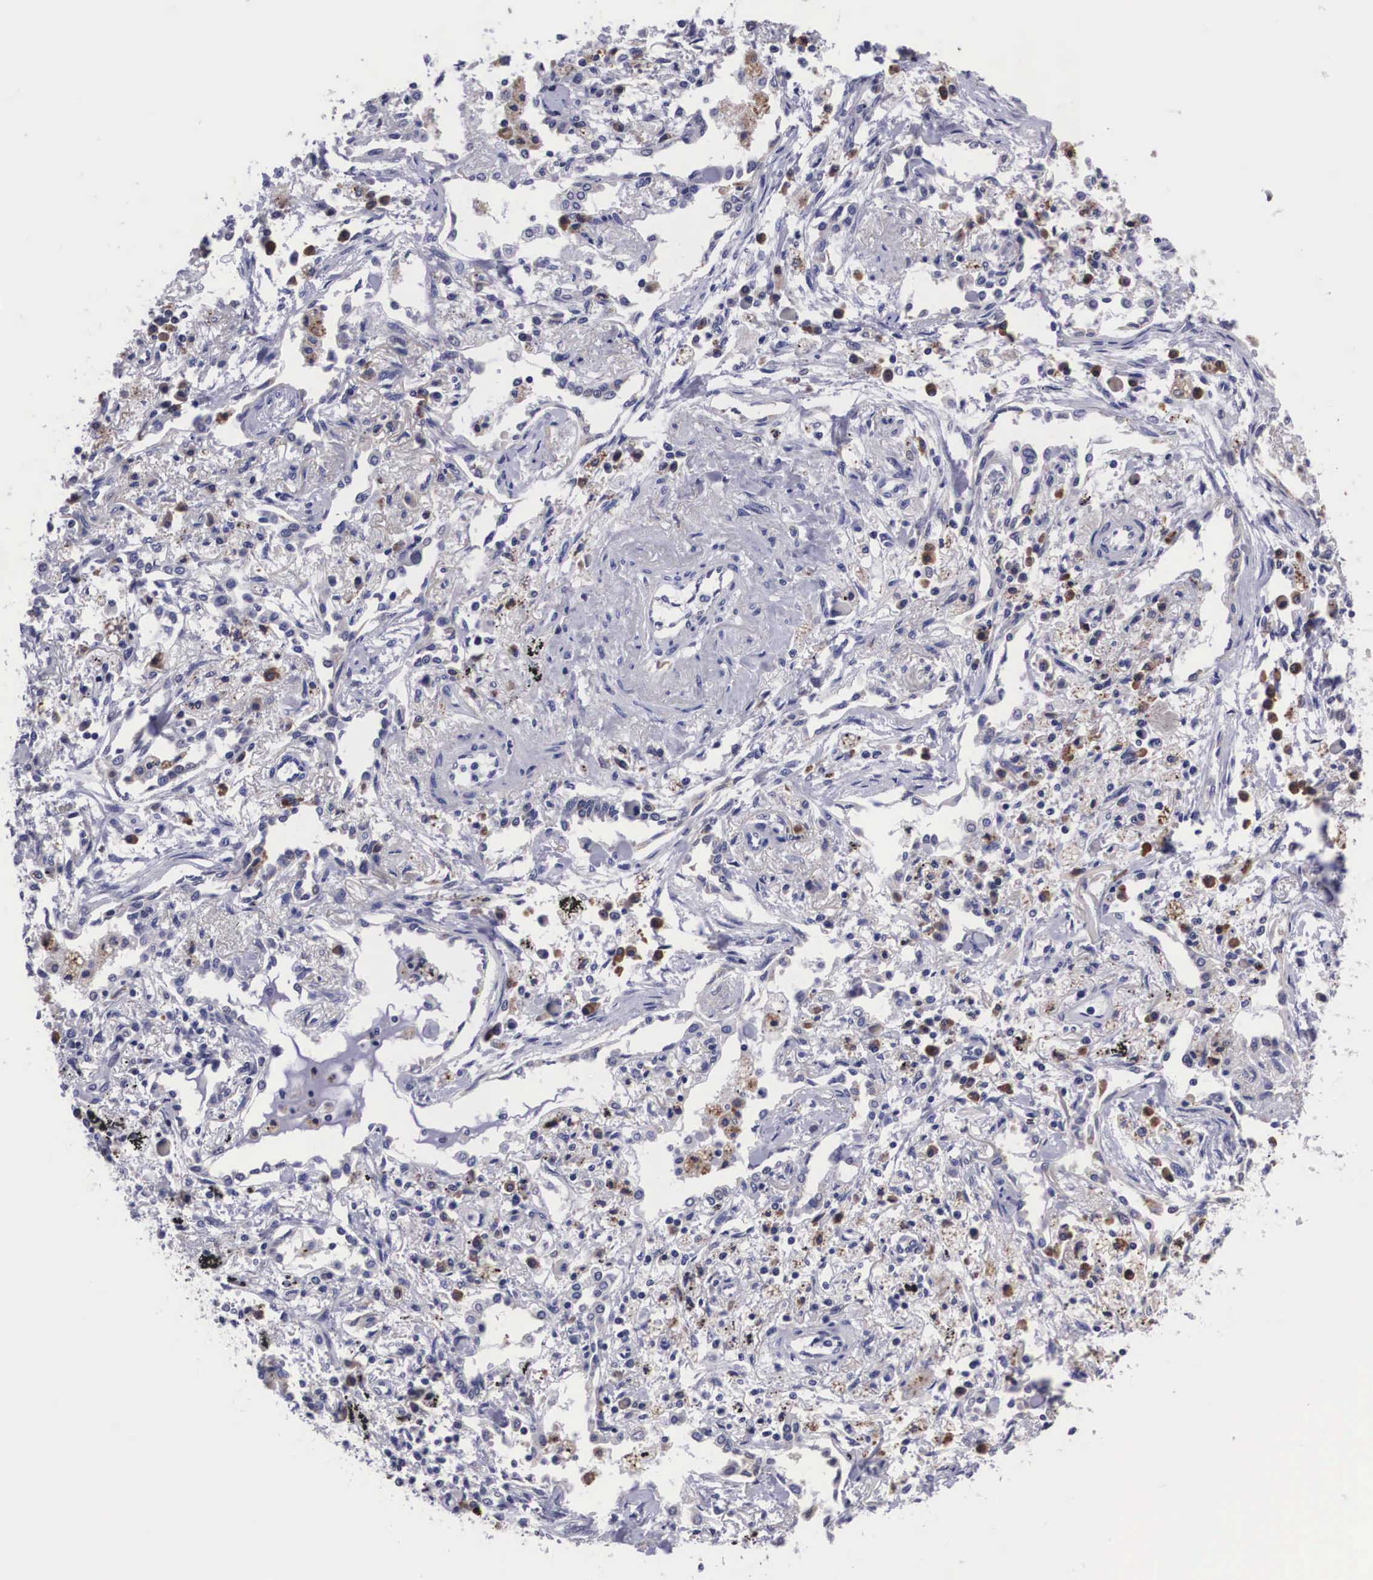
{"staining": {"intensity": "weak", "quantity": "<25%", "location": "cytoplasmic/membranous"}, "tissue": "lung cancer", "cell_type": "Tumor cells", "image_type": "cancer", "snomed": [{"axis": "morphology", "description": "Adenocarcinoma, NOS"}, {"axis": "topography", "description": "Lung"}], "caption": "This is an immunohistochemistry (IHC) micrograph of human lung adenocarcinoma. There is no staining in tumor cells.", "gene": "CRELD2", "patient": {"sex": "male", "age": 60}}